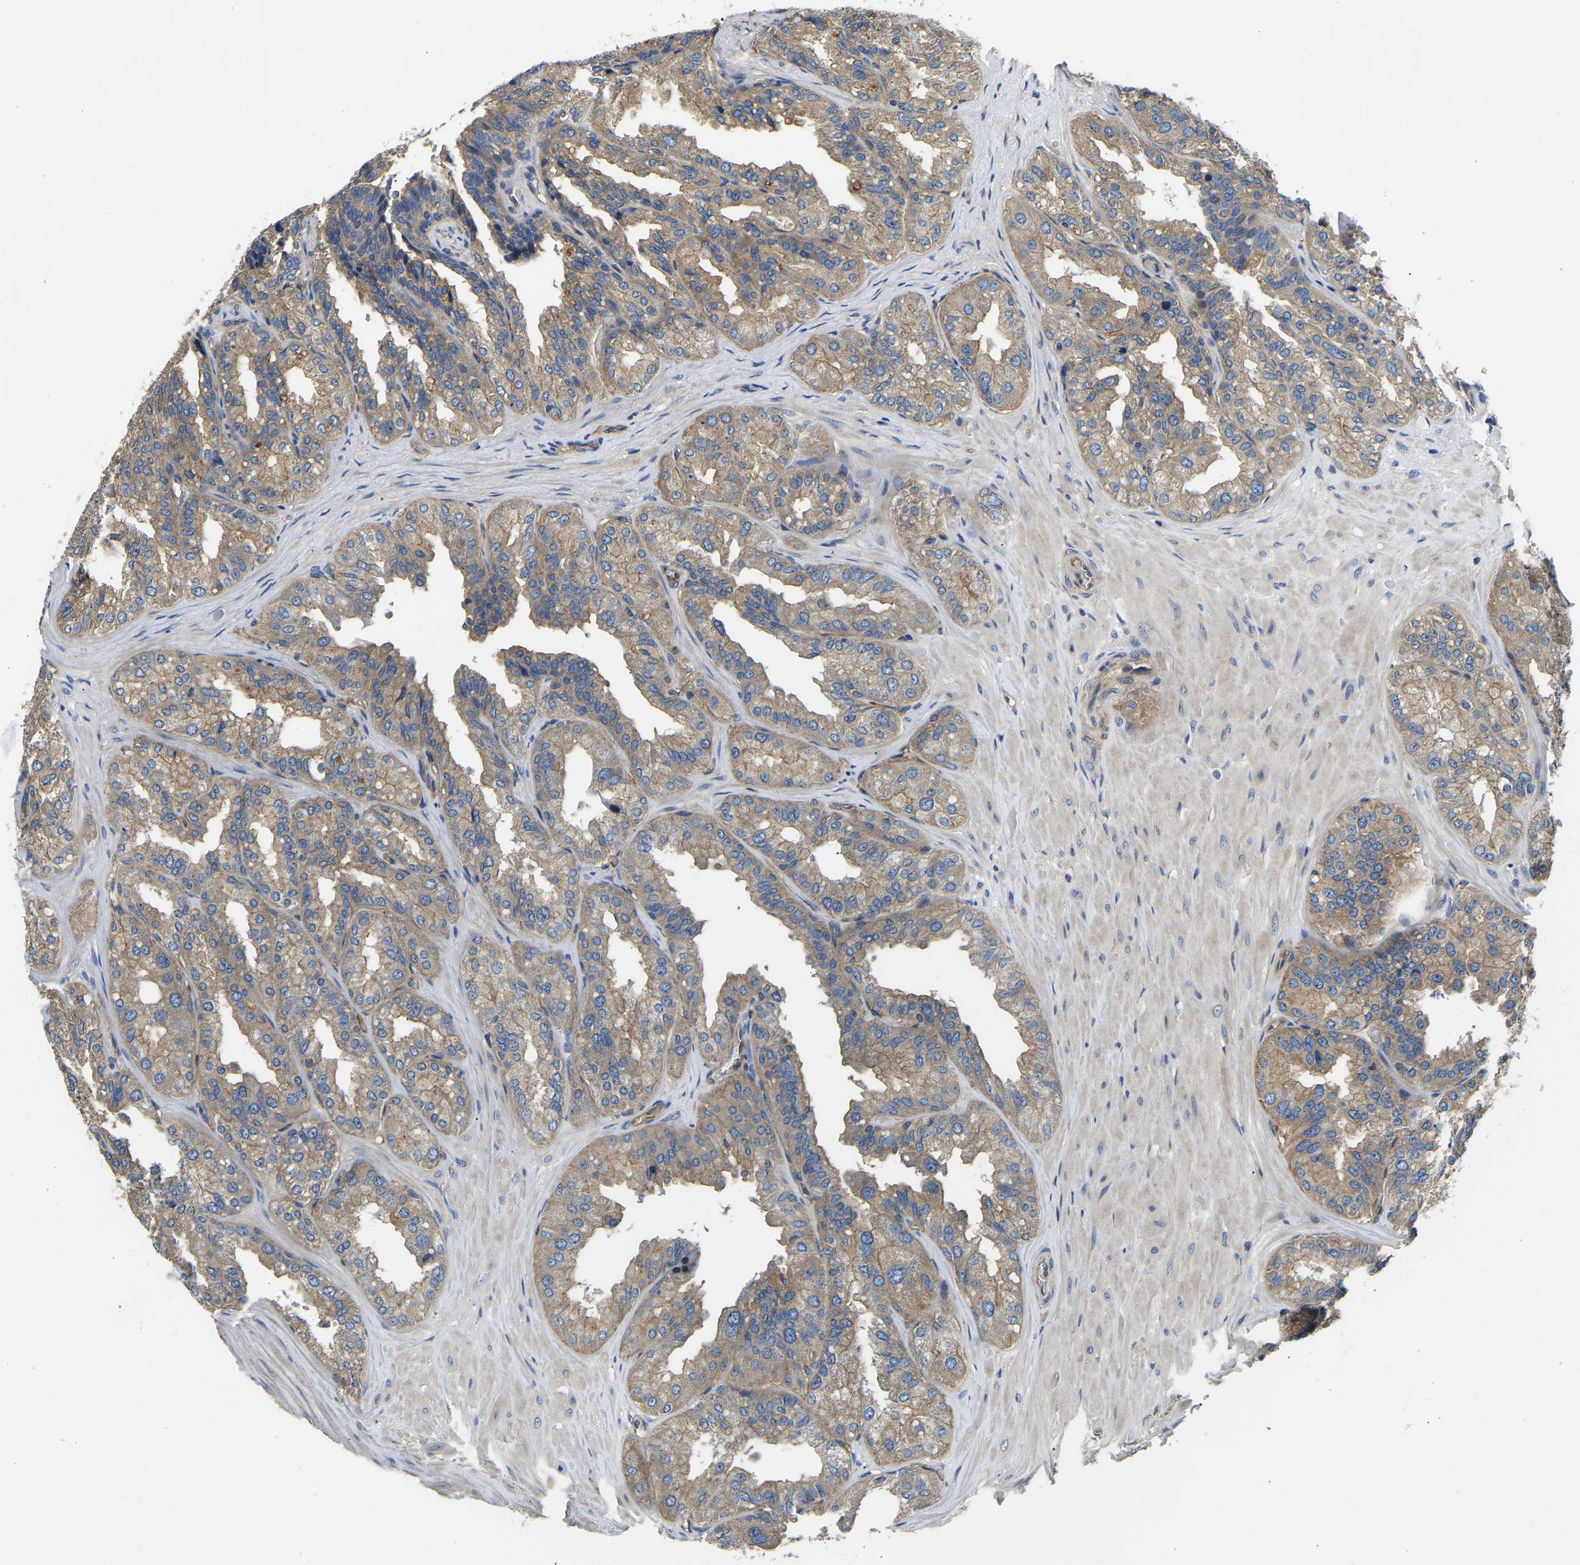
{"staining": {"intensity": "moderate", "quantity": ">75%", "location": "cytoplasmic/membranous"}, "tissue": "seminal vesicle", "cell_type": "Glandular cells", "image_type": "normal", "snomed": [{"axis": "morphology", "description": "Normal tissue, NOS"}, {"axis": "topography", "description": "Prostate"}, {"axis": "topography", "description": "Seminal veicle"}], "caption": "Unremarkable seminal vesicle shows moderate cytoplasmic/membranous staining in approximately >75% of glandular cells, visualized by immunohistochemistry. The staining was performed using DAB to visualize the protein expression in brown, while the nuclei were stained in blue with hematoxylin (Magnification: 20x).", "gene": "CSDE1", "patient": {"sex": "male", "age": 51}}